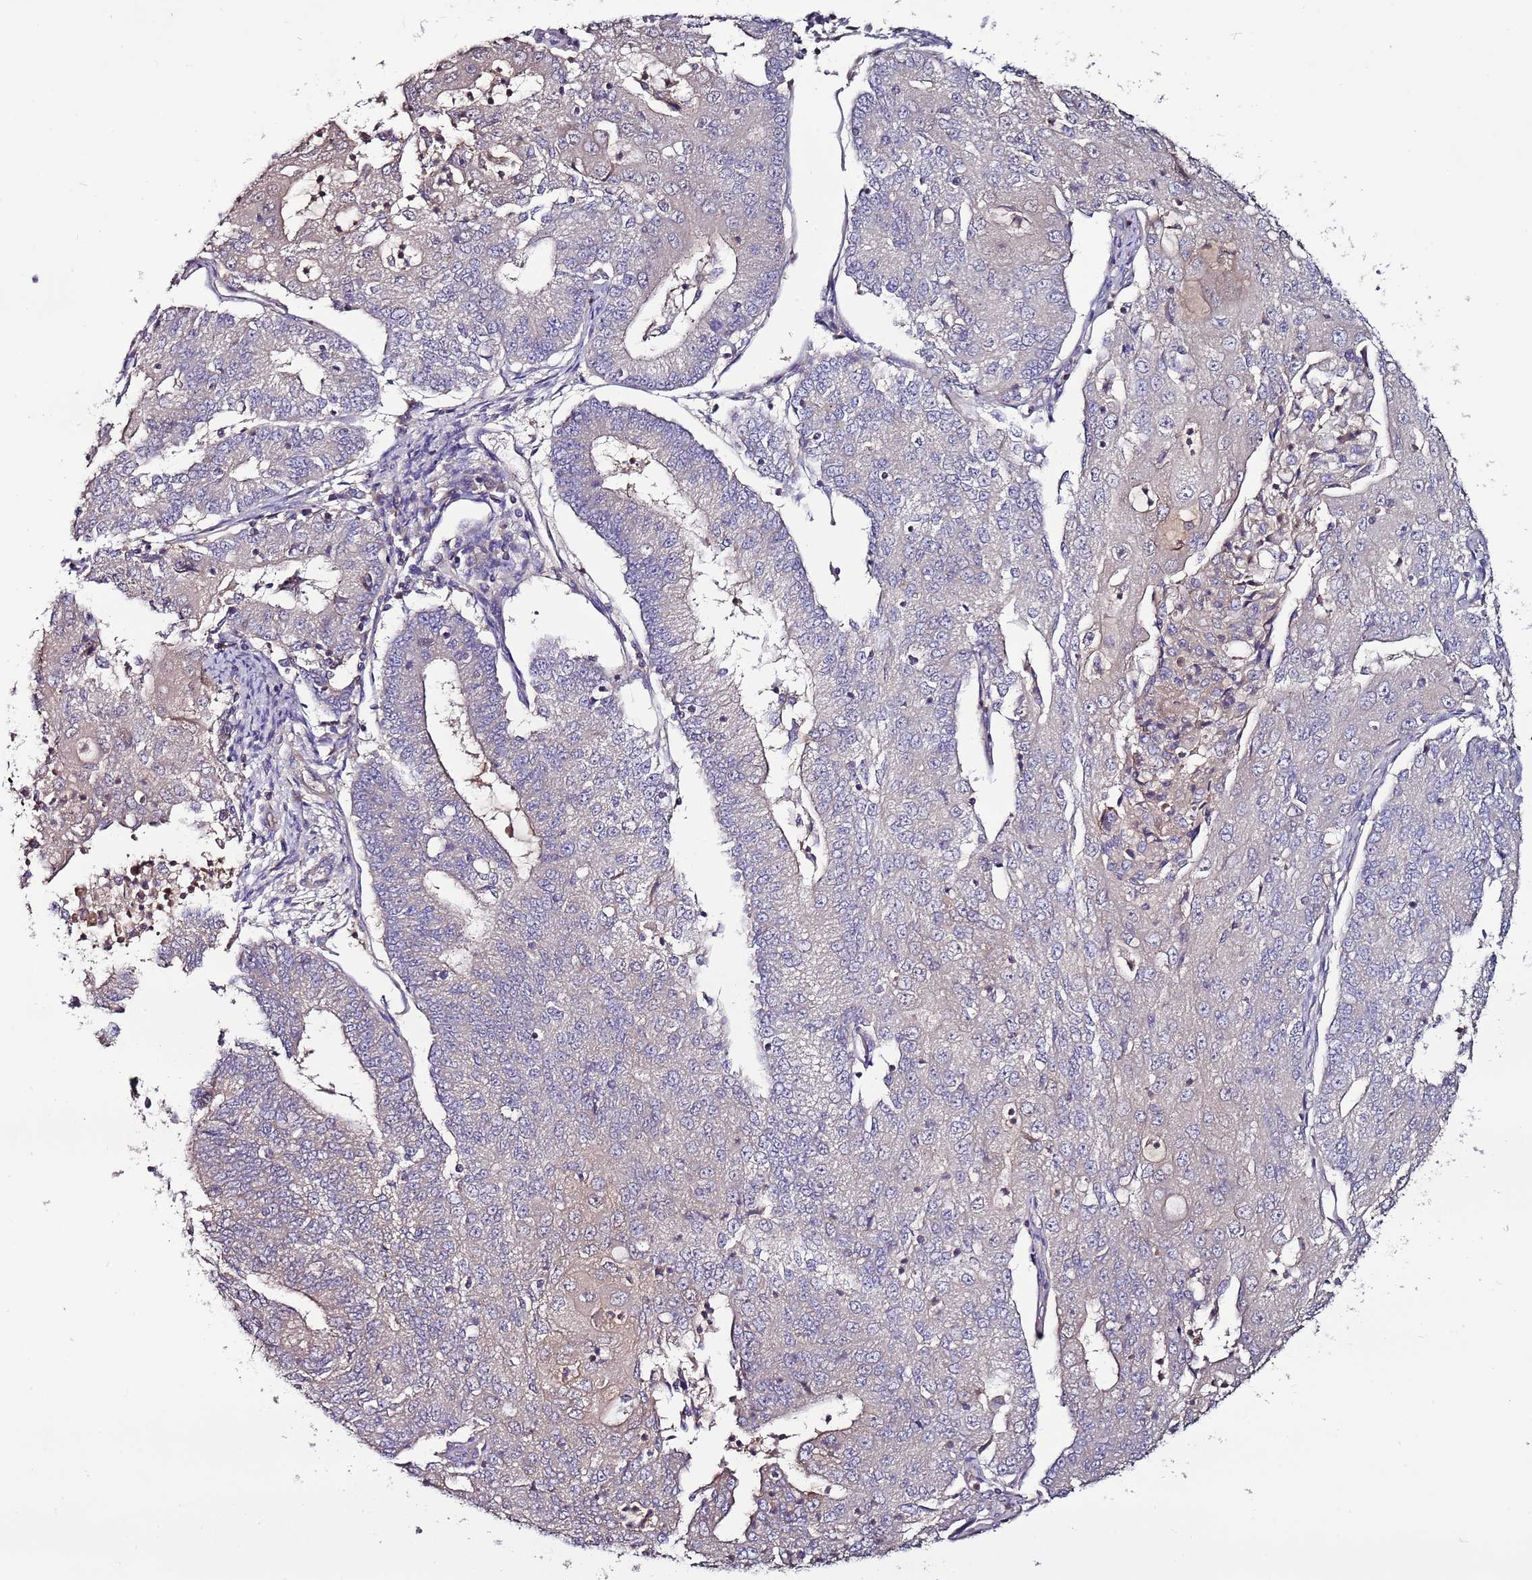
{"staining": {"intensity": "negative", "quantity": "none", "location": "none"}, "tissue": "endometrial cancer", "cell_type": "Tumor cells", "image_type": "cancer", "snomed": [{"axis": "morphology", "description": "Adenocarcinoma, NOS"}, {"axis": "topography", "description": "Endometrium"}], "caption": "Protein analysis of endometrial cancer (adenocarcinoma) exhibits no significant staining in tumor cells. (Brightfield microscopy of DAB immunohistochemistry (IHC) at high magnification).", "gene": "IGIP", "patient": {"sex": "female", "age": 56}}